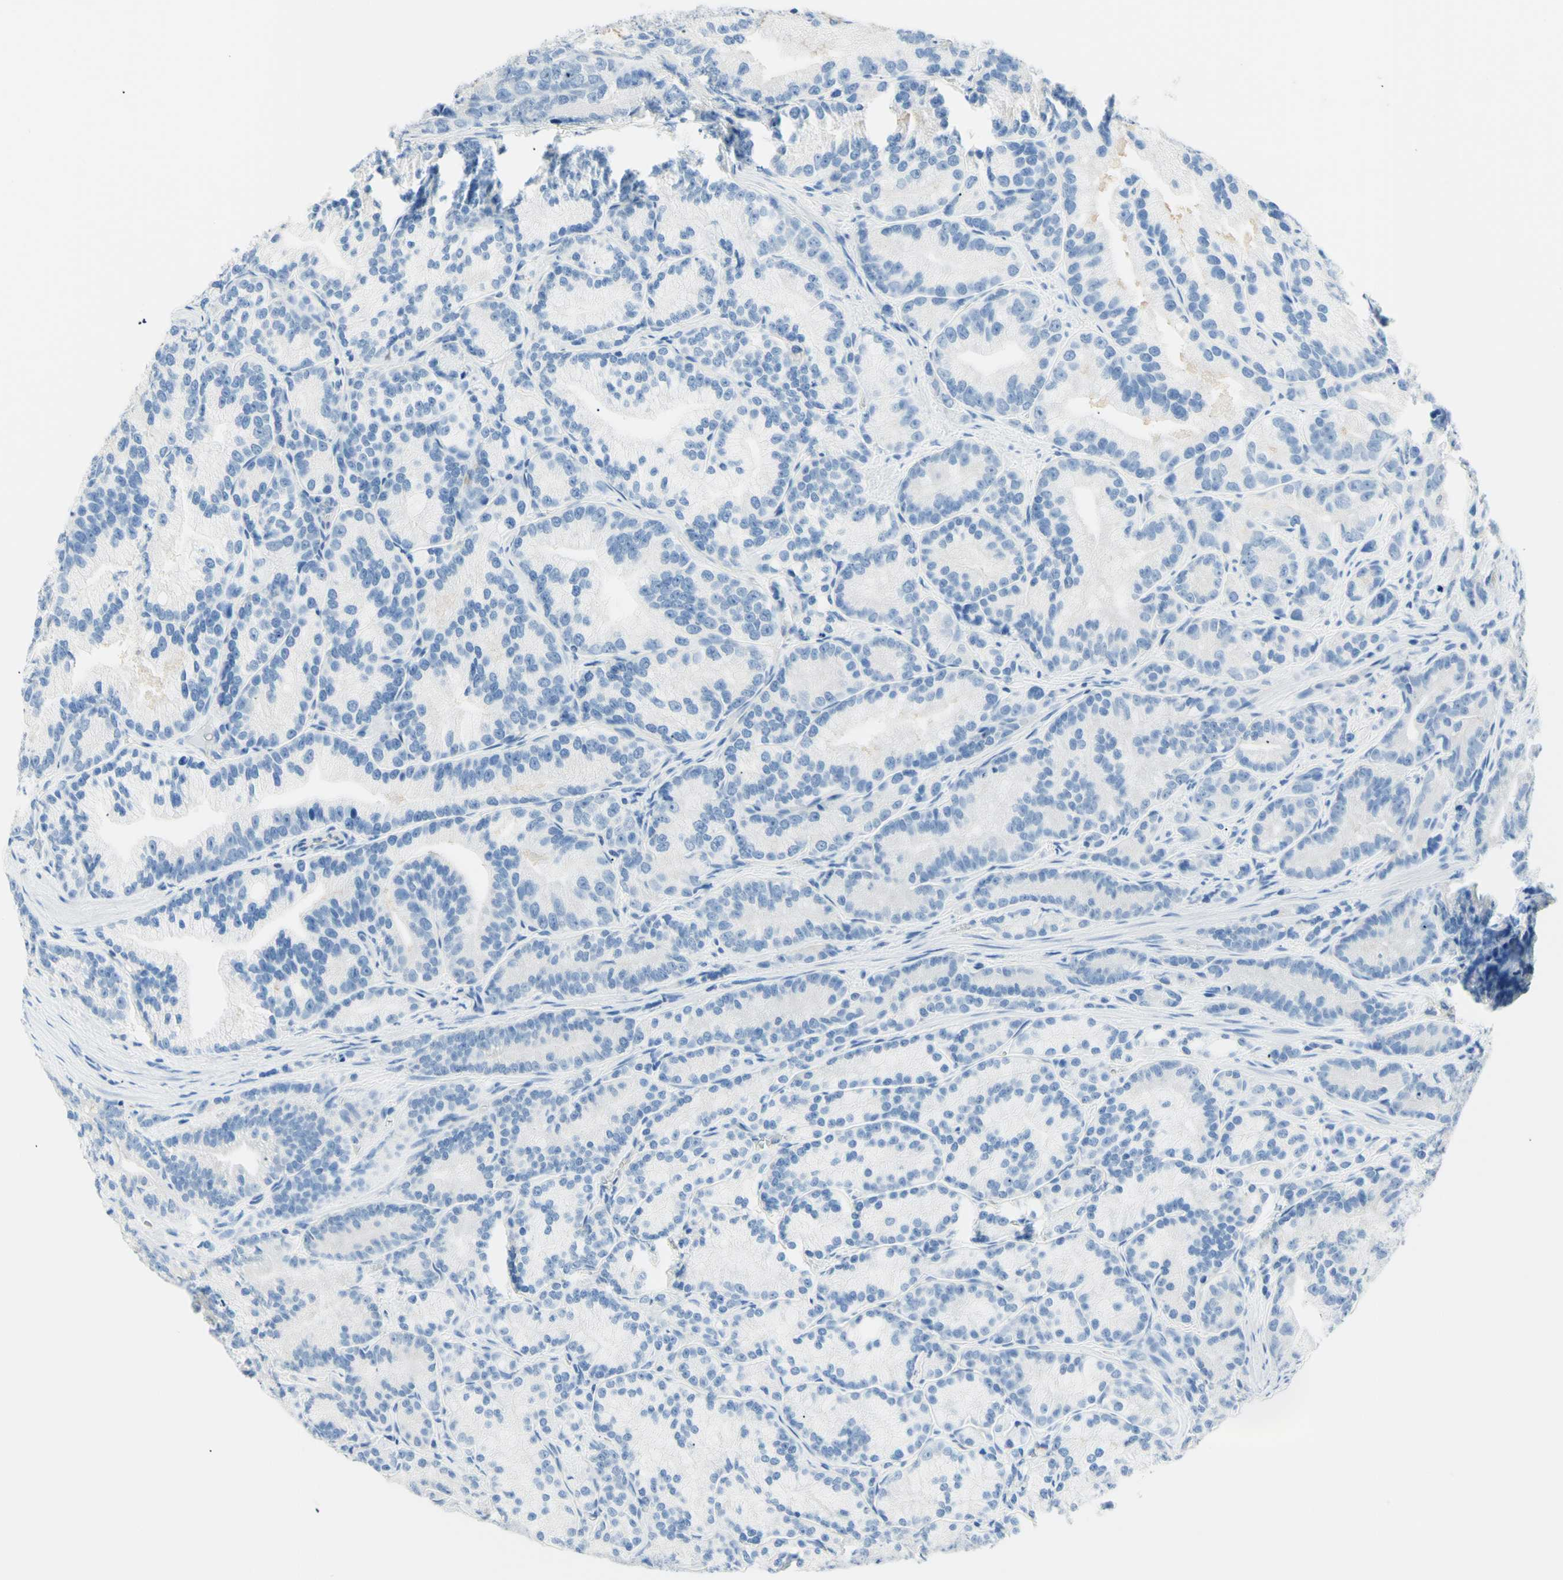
{"staining": {"intensity": "negative", "quantity": "none", "location": "none"}, "tissue": "prostate cancer", "cell_type": "Tumor cells", "image_type": "cancer", "snomed": [{"axis": "morphology", "description": "Adenocarcinoma, Low grade"}, {"axis": "topography", "description": "Prostate"}], "caption": "Prostate low-grade adenocarcinoma stained for a protein using IHC exhibits no positivity tumor cells.", "gene": "HPCA", "patient": {"sex": "male", "age": 89}}